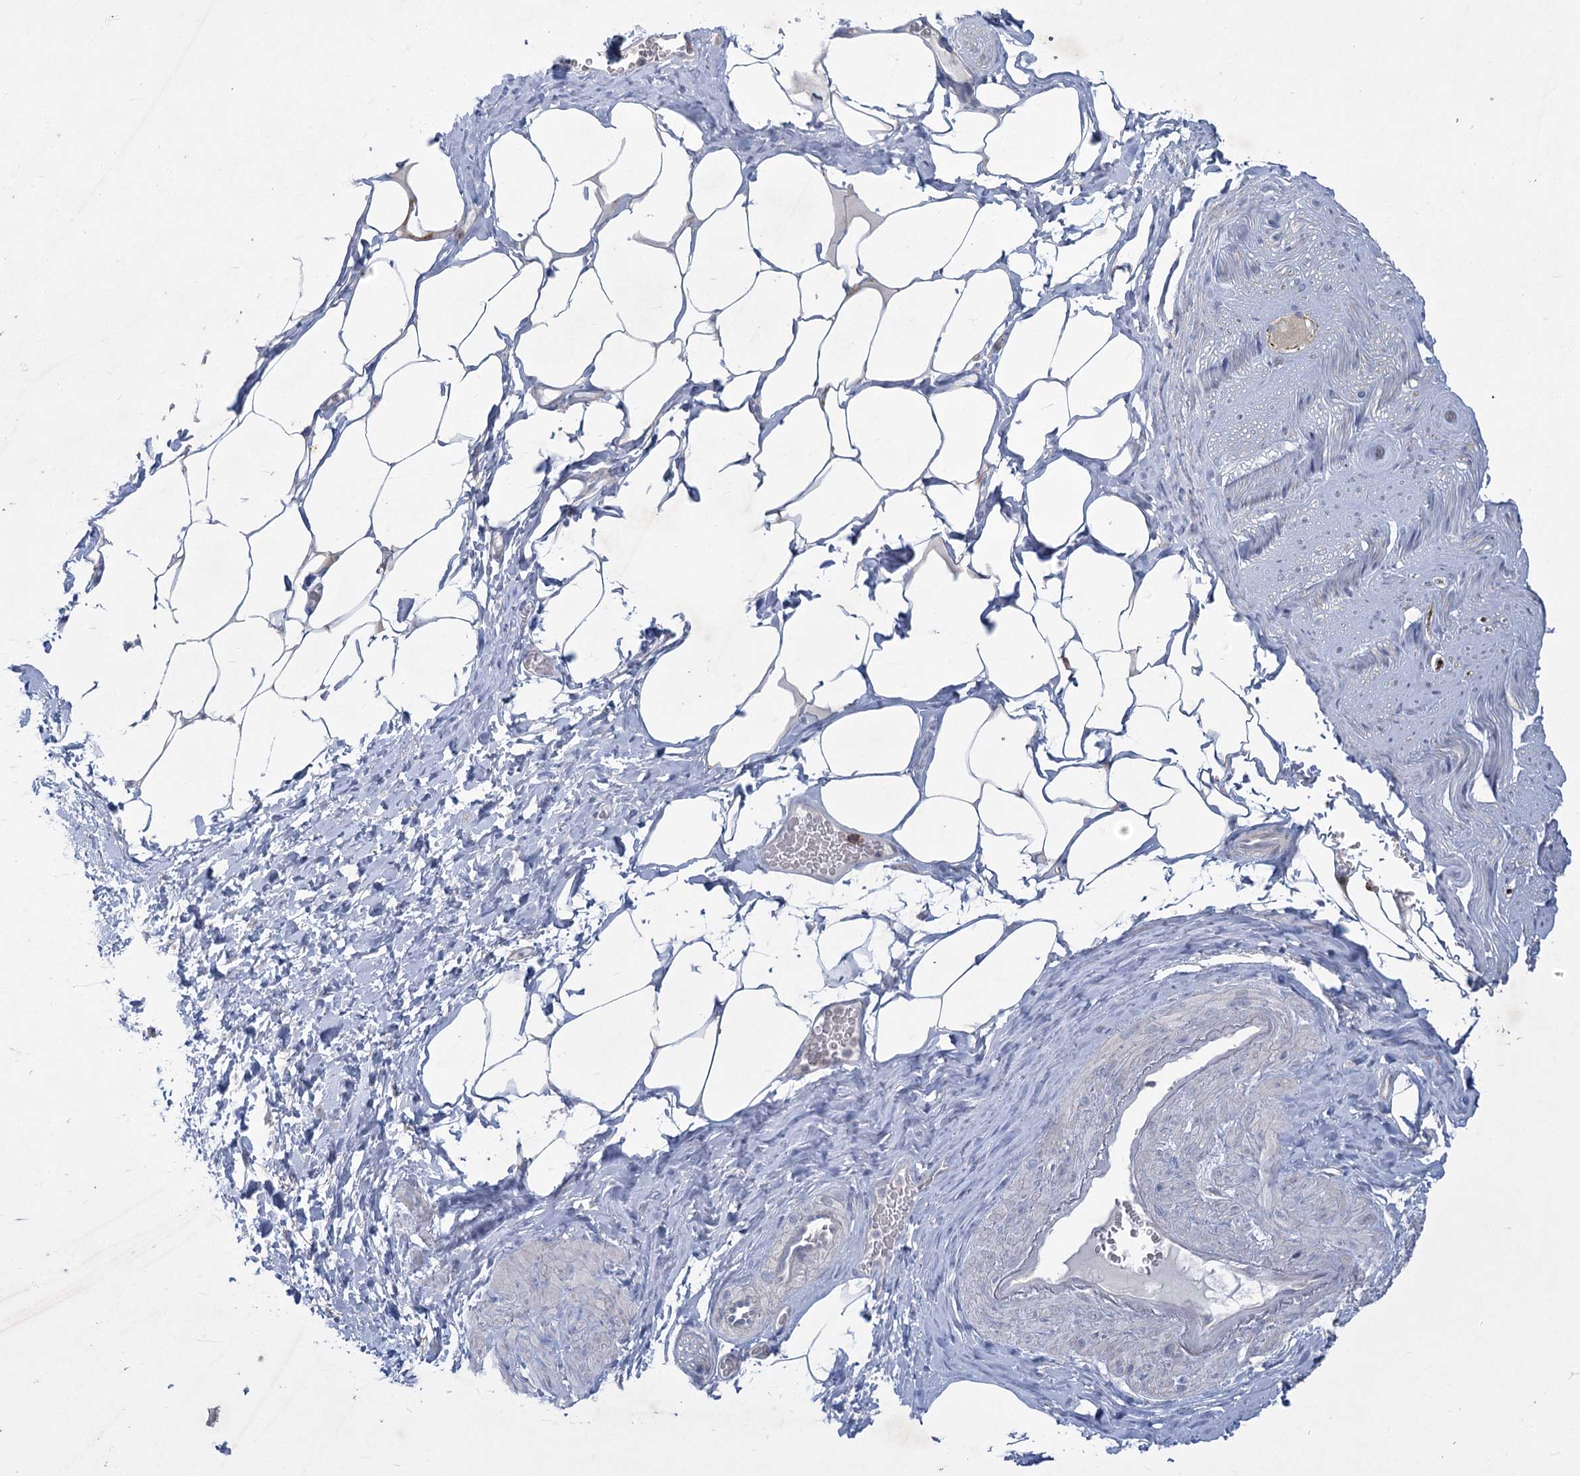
{"staining": {"intensity": "negative", "quantity": "none", "location": "none"}, "tissue": "adipose tissue", "cell_type": "Adipocytes", "image_type": "normal", "snomed": [{"axis": "morphology", "description": "Normal tissue, NOS"}, {"axis": "morphology", "description": "Adenocarcinoma, Low grade"}, {"axis": "topography", "description": "Prostate"}, {"axis": "topography", "description": "Peripheral nerve tissue"}], "caption": "IHC histopathology image of benign adipose tissue stained for a protein (brown), which shows no expression in adipocytes.", "gene": "PLA2G12A", "patient": {"sex": "male", "age": 63}}